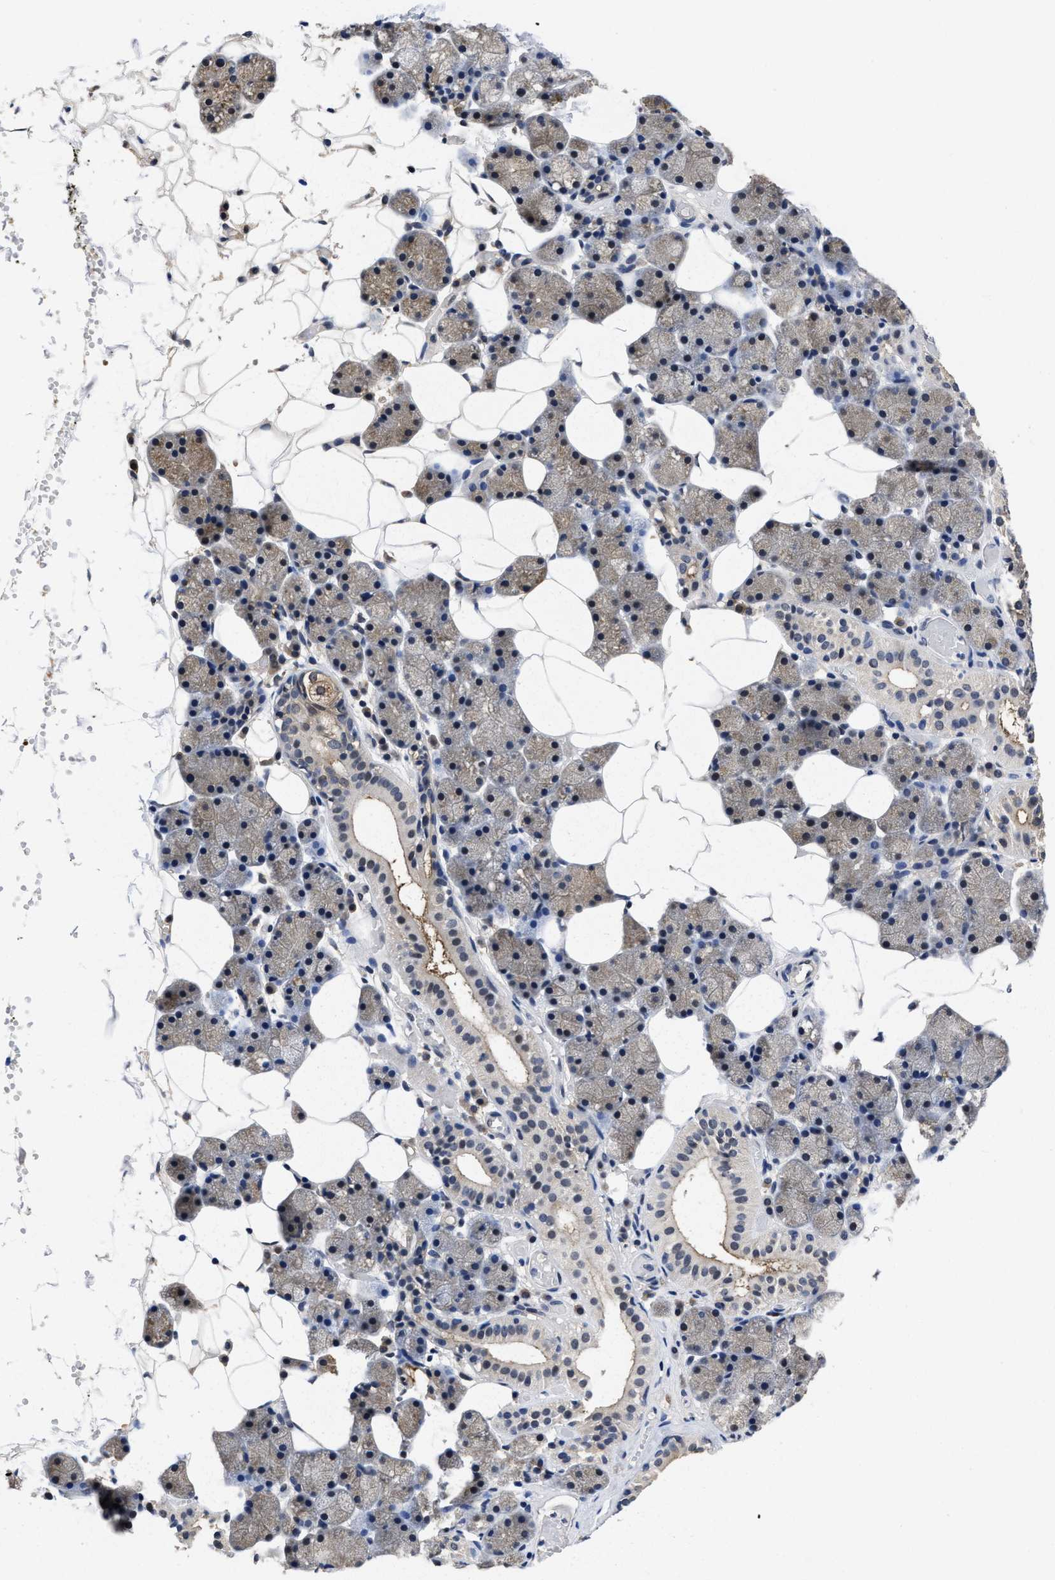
{"staining": {"intensity": "weak", "quantity": ">75%", "location": "cytoplasmic/membranous"}, "tissue": "salivary gland", "cell_type": "Glandular cells", "image_type": "normal", "snomed": [{"axis": "morphology", "description": "Normal tissue, NOS"}, {"axis": "topography", "description": "Salivary gland"}], "caption": "Approximately >75% of glandular cells in normal human salivary gland exhibit weak cytoplasmic/membranous protein positivity as visualized by brown immunohistochemical staining.", "gene": "MCOLN2", "patient": {"sex": "female", "age": 33}}